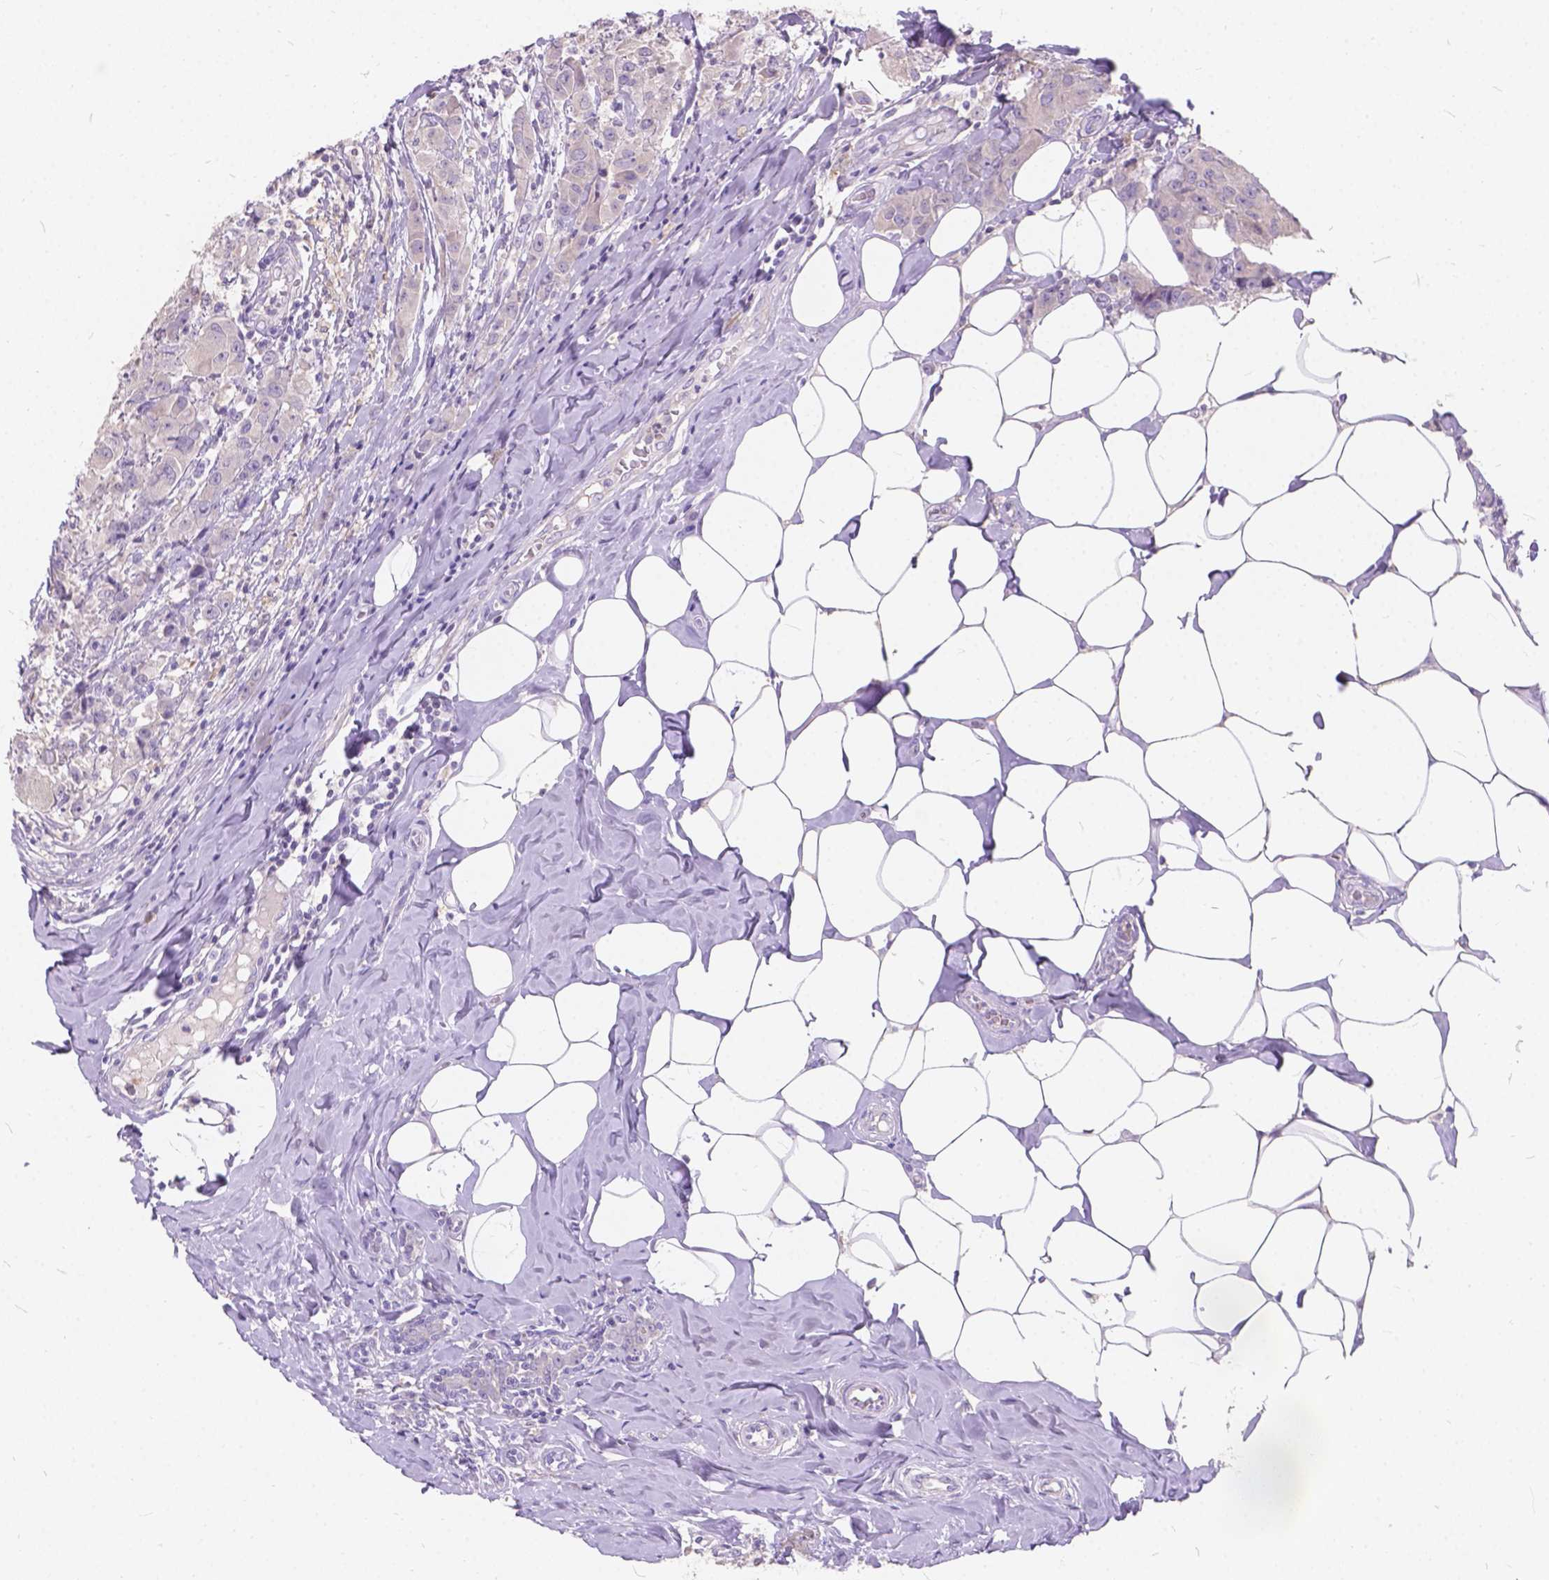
{"staining": {"intensity": "negative", "quantity": "none", "location": "none"}, "tissue": "breast cancer", "cell_type": "Tumor cells", "image_type": "cancer", "snomed": [{"axis": "morphology", "description": "Normal tissue, NOS"}, {"axis": "morphology", "description": "Duct carcinoma"}, {"axis": "topography", "description": "Breast"}], "caption": "IHC micrograph of neoplastic tissue: human breast cancer (intraductal carcinoma) stained with DAB (3,3'-diaminobenzidine) shows no significant protein expression in tumor cells.", "gene": "PEX11G", "patient": {"sex": "female", "age": 43}}